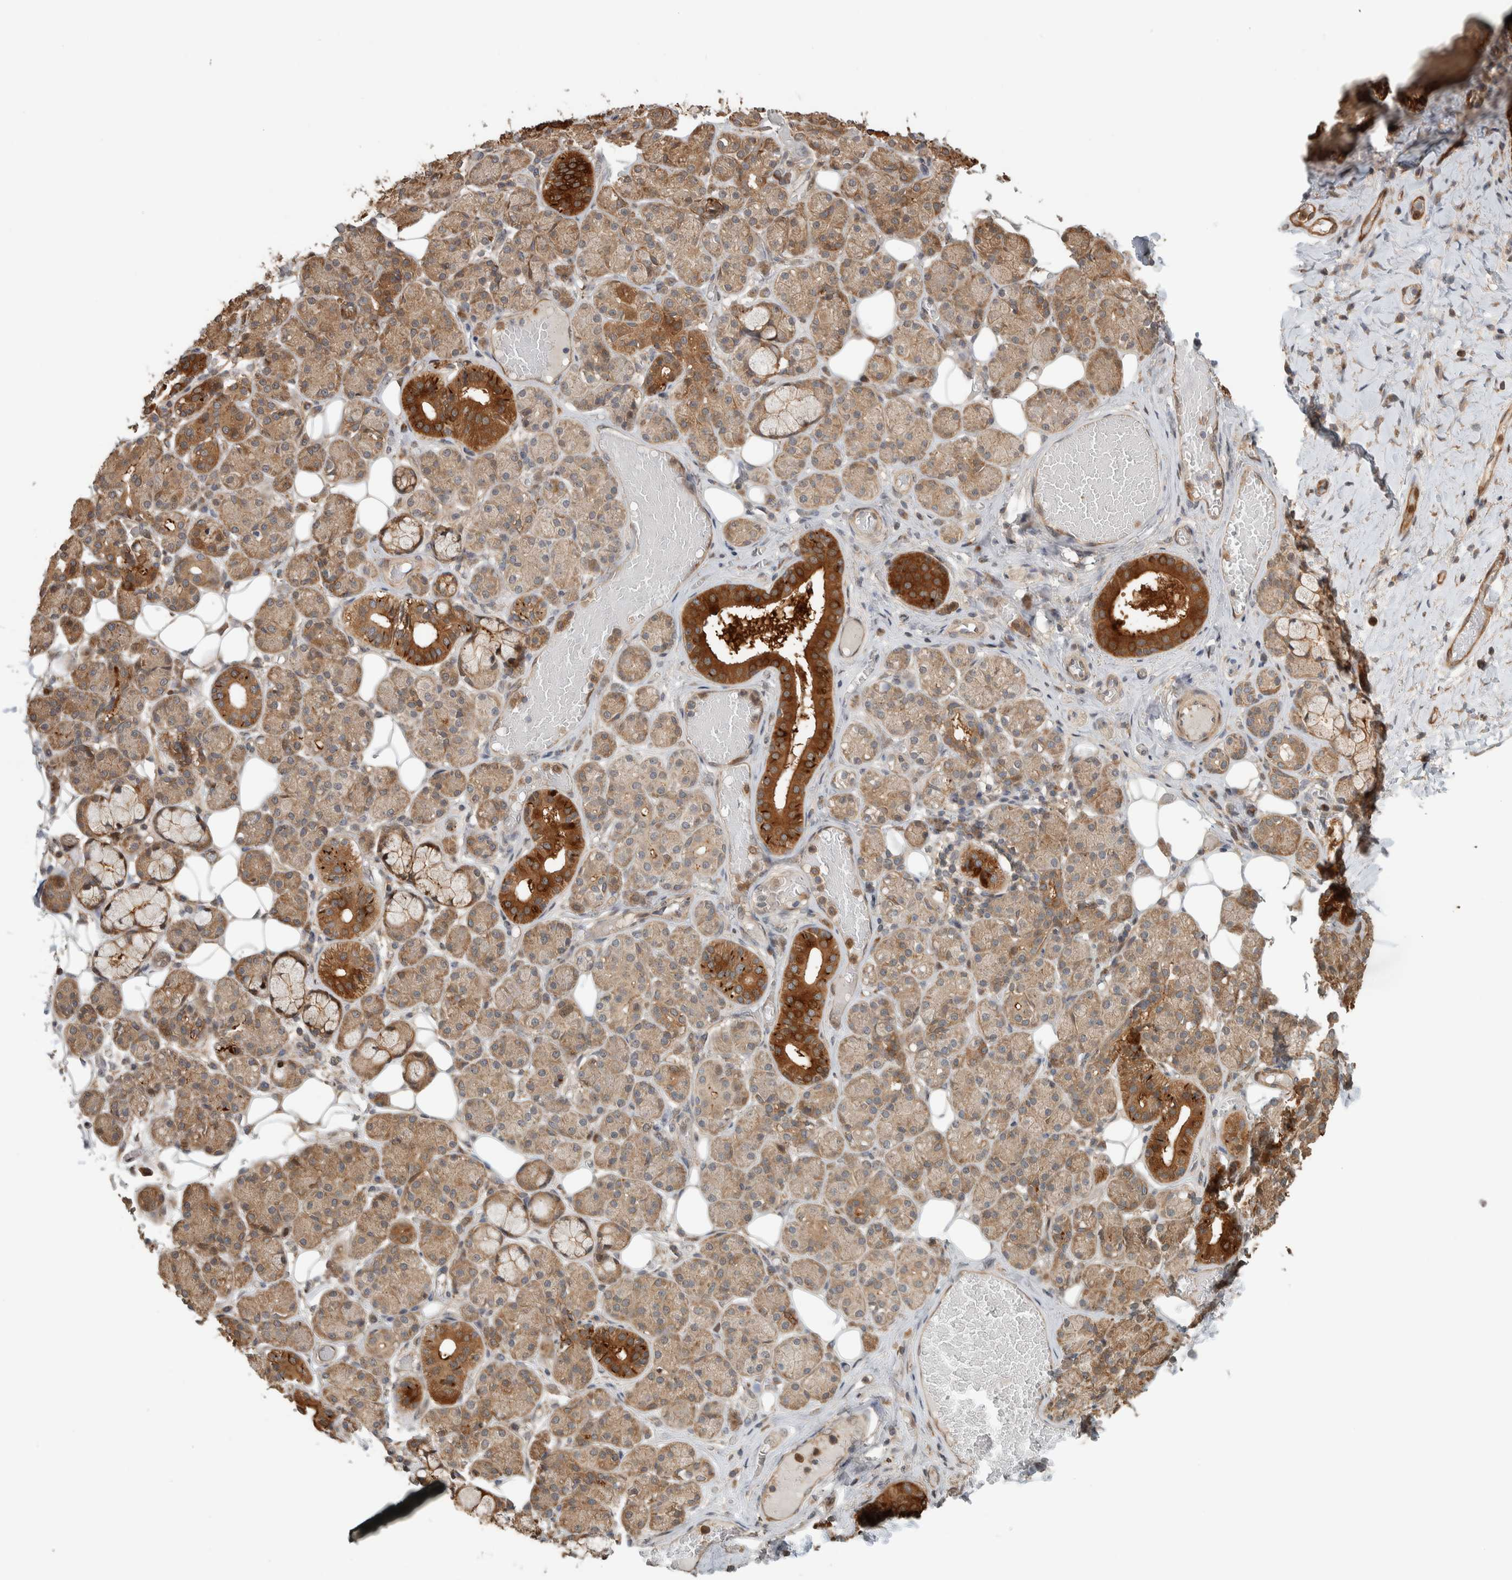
{"staining": {"intensity": "strong", "quantity": "25%-75%", "location": "cytoplasmic/membranous"}, "tissue": "salivary gland", "cell_type": "Glandular cells", "image_type": "normal", "snomed": [{"axis": "morphology", "description": "Normal tissue, NOS"}, {"axis": "topography", "description": "Salivary gland"}], "caption": "Unremarkable salivary gland was stained to show a protein in brown. There is high levels of strong cytoplasmic/membranous expression in about 25%-75% of glandular cells. (Brightfield microscopy of DAB IHC at high magnification).", "gene": "CNTROB", "patient": {"sex": "male", "age": 63}}